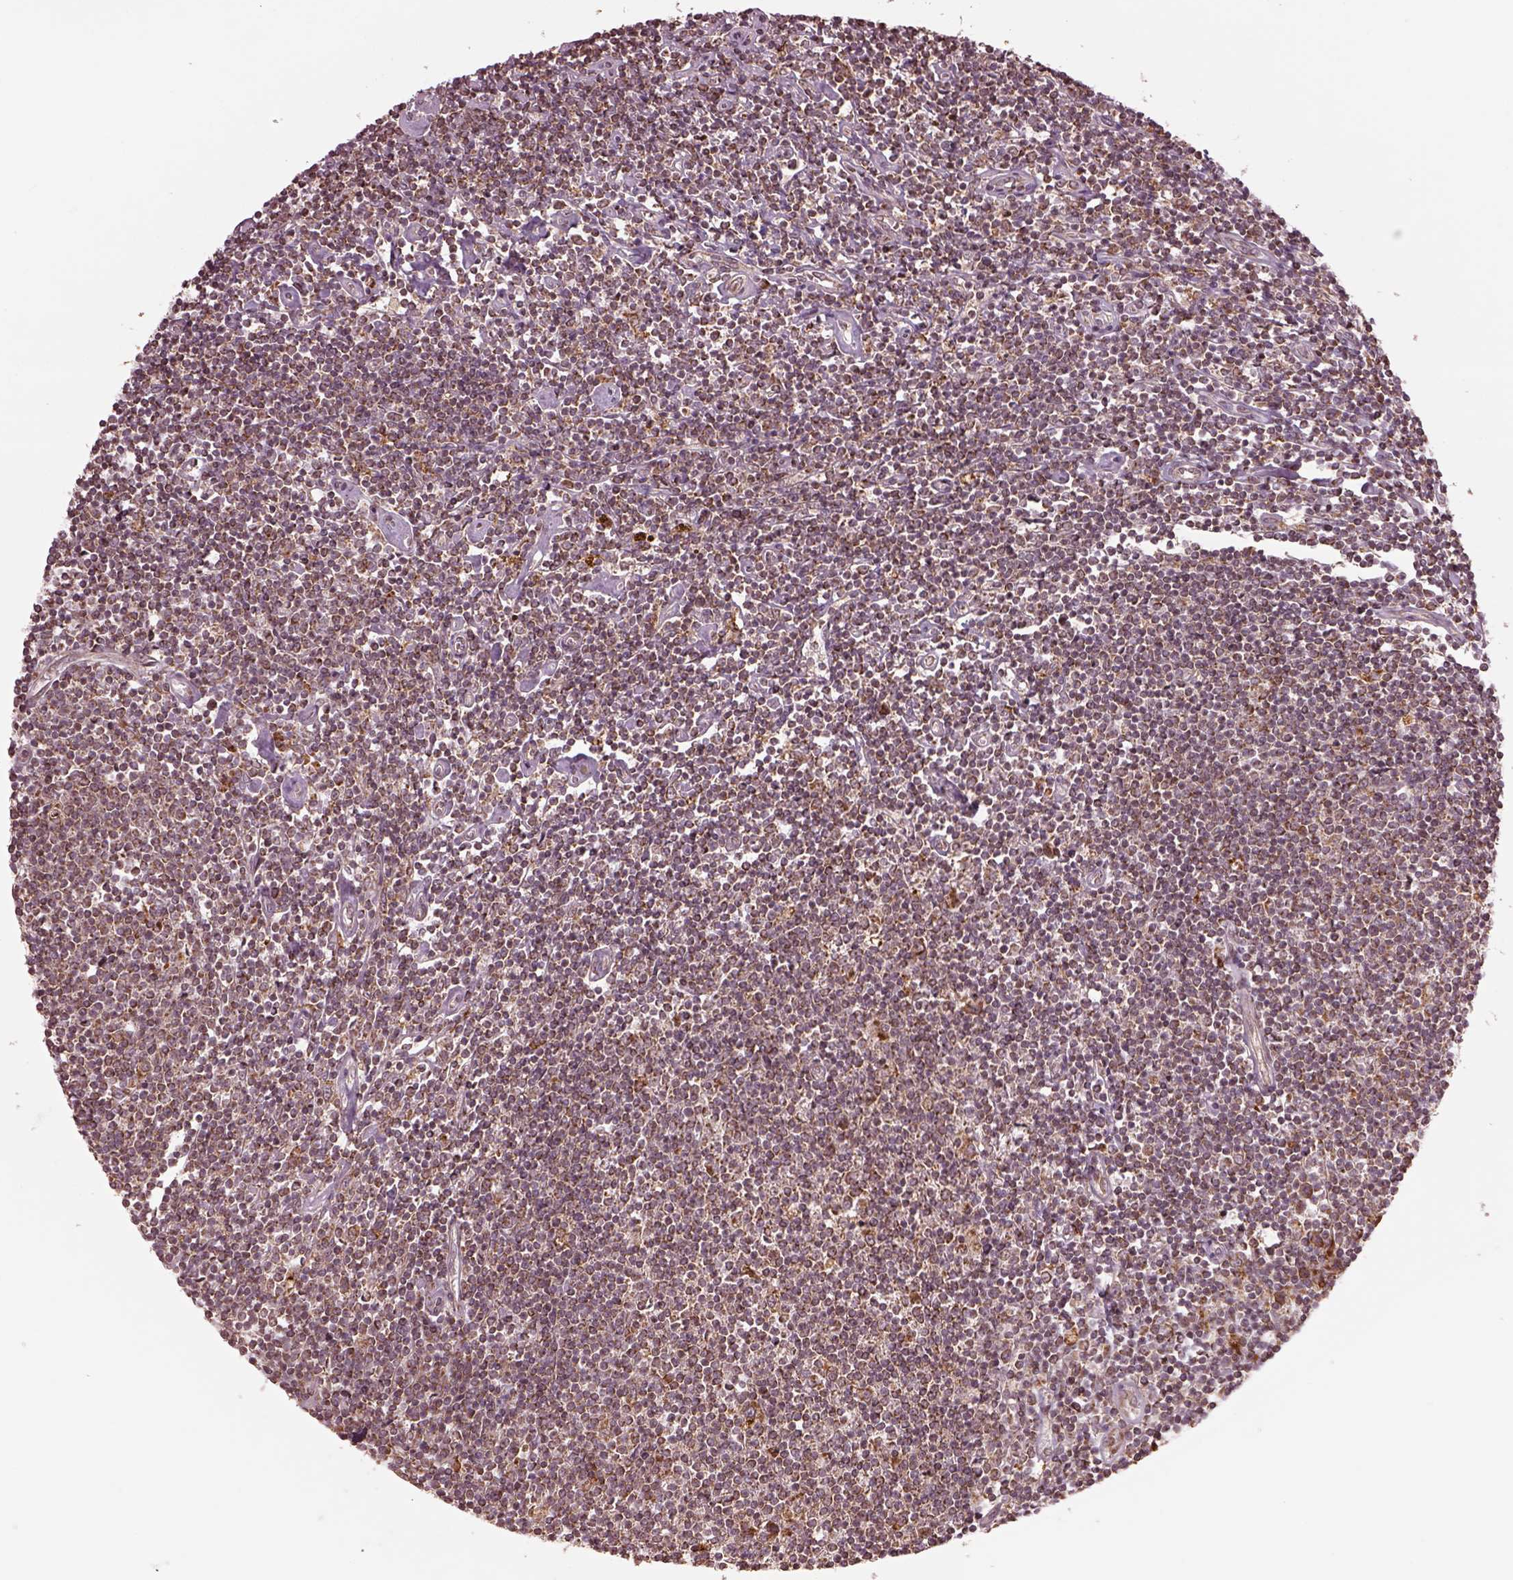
{"staining": {"intensity": "moderate", "quantity": ">75%", "location": "cytoplasmic/membranous"}, "tissue": "lymphoma", "cell_type": "Tumor cells", "image_type": "cancer", "snomed": [{"axis": "morphology", "description": "Hodgkin's disease, NOS"}, {"axis": "topography", "description": "Lymph node"}], "caption": "High-magnification brightfield microscopy of lymphoma stained with DAB (brown) and counterstained with hematoxylin (blue). tumor cells exhibit moderate cytoplasmic/membranous staining is present in approximately>75% of cells.", "gene": "SEL1L3", "patient": {"sex": "male", "age": 40}}